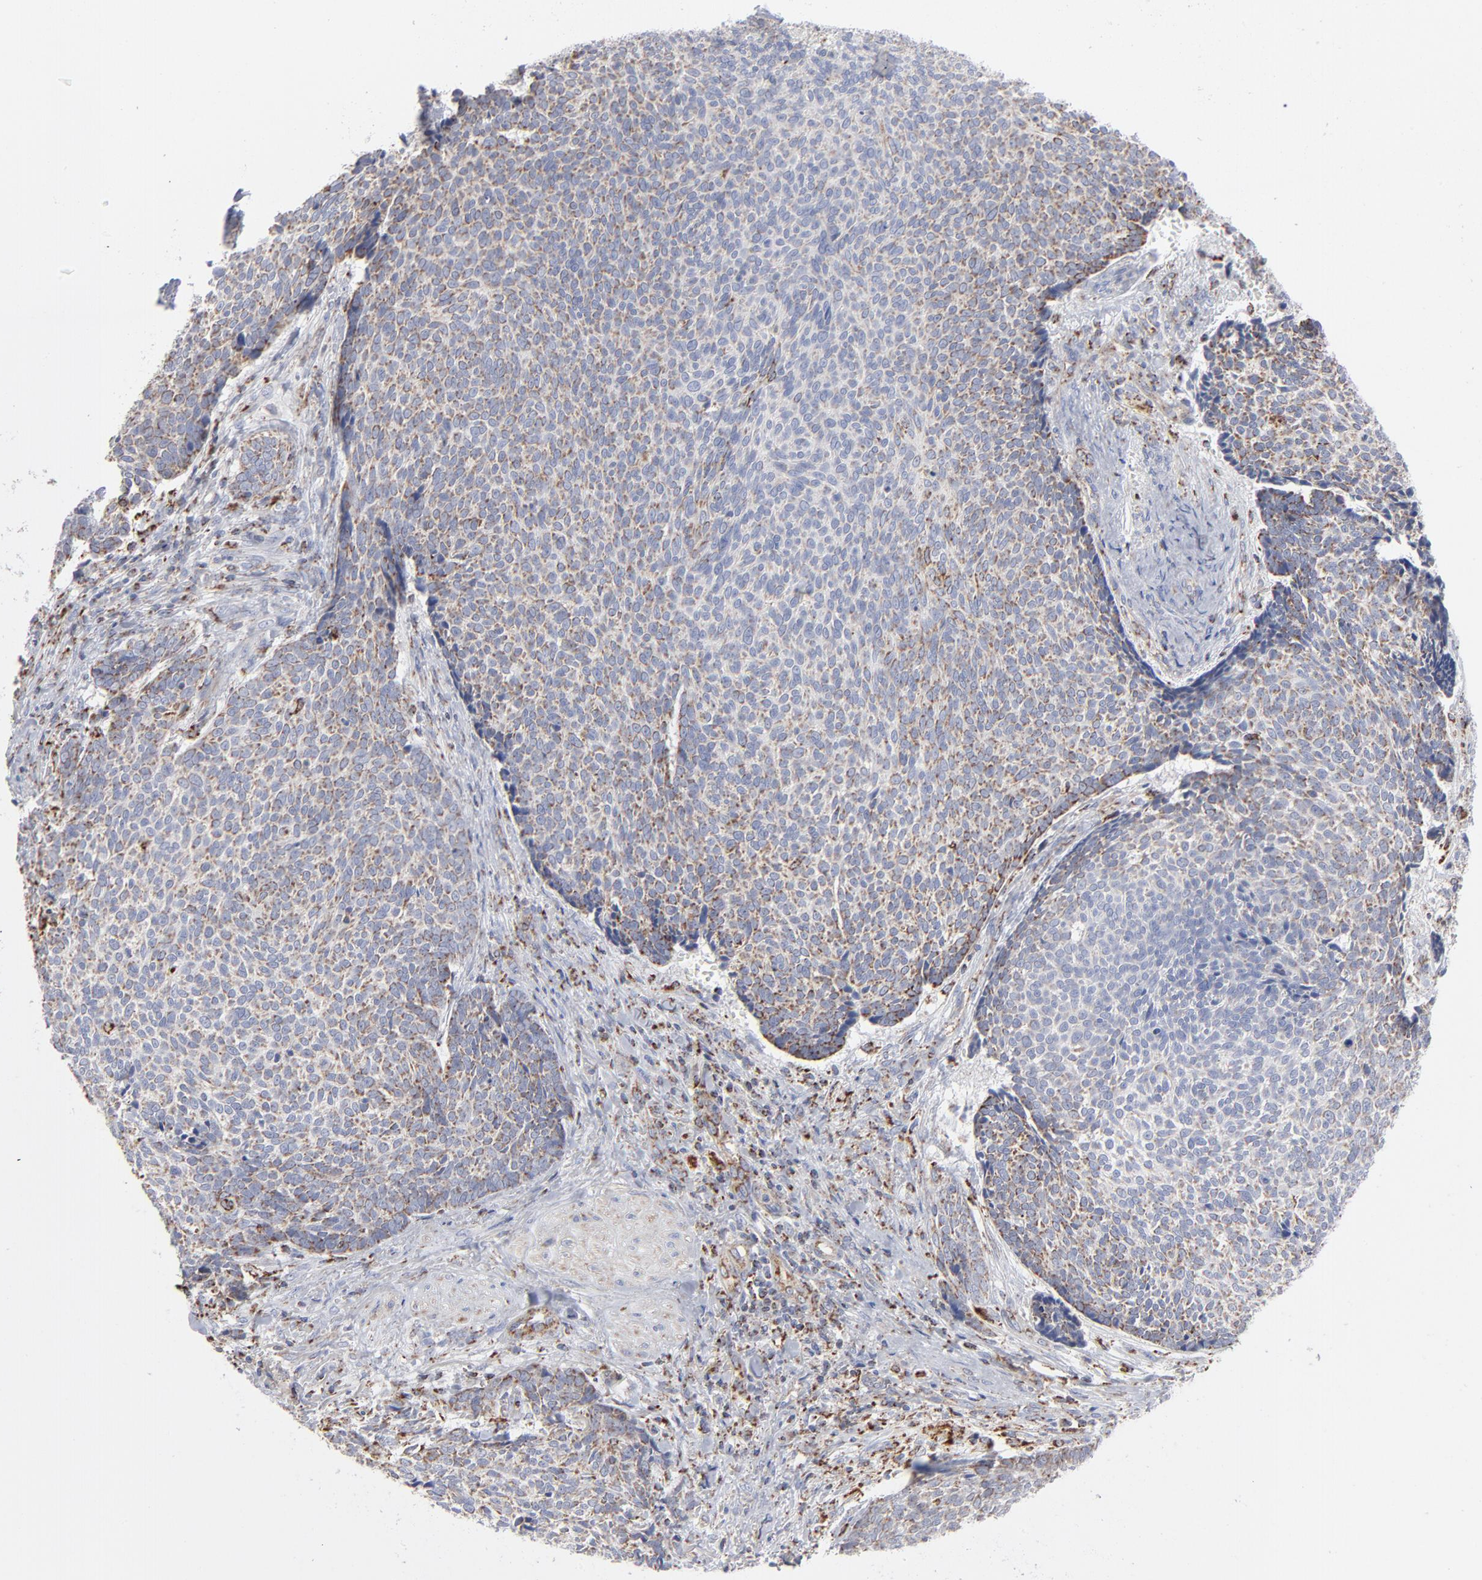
{"staining": {"intensity": "weak", "quantity": "25%-75%", "location": "cytoplasmic/membranous"}, "tissue": "skin cancer", "cell_type": "Tumor cells", "image_type": "cancer", "snomed": [{"axis": "morphology", "description": "Basal cell carcinoma"}, {"axis": "topography", "description": "Skin"}], "caption": "IHC (DAB (3,3'-diaminobenzidine)) staining of human skin cancer reveals weak cytoplasmic/membranous protein expression in about 25%-75% of tumor cells.", "gene": "ASB3", "patient": {"sex": "male", "age": 84}}